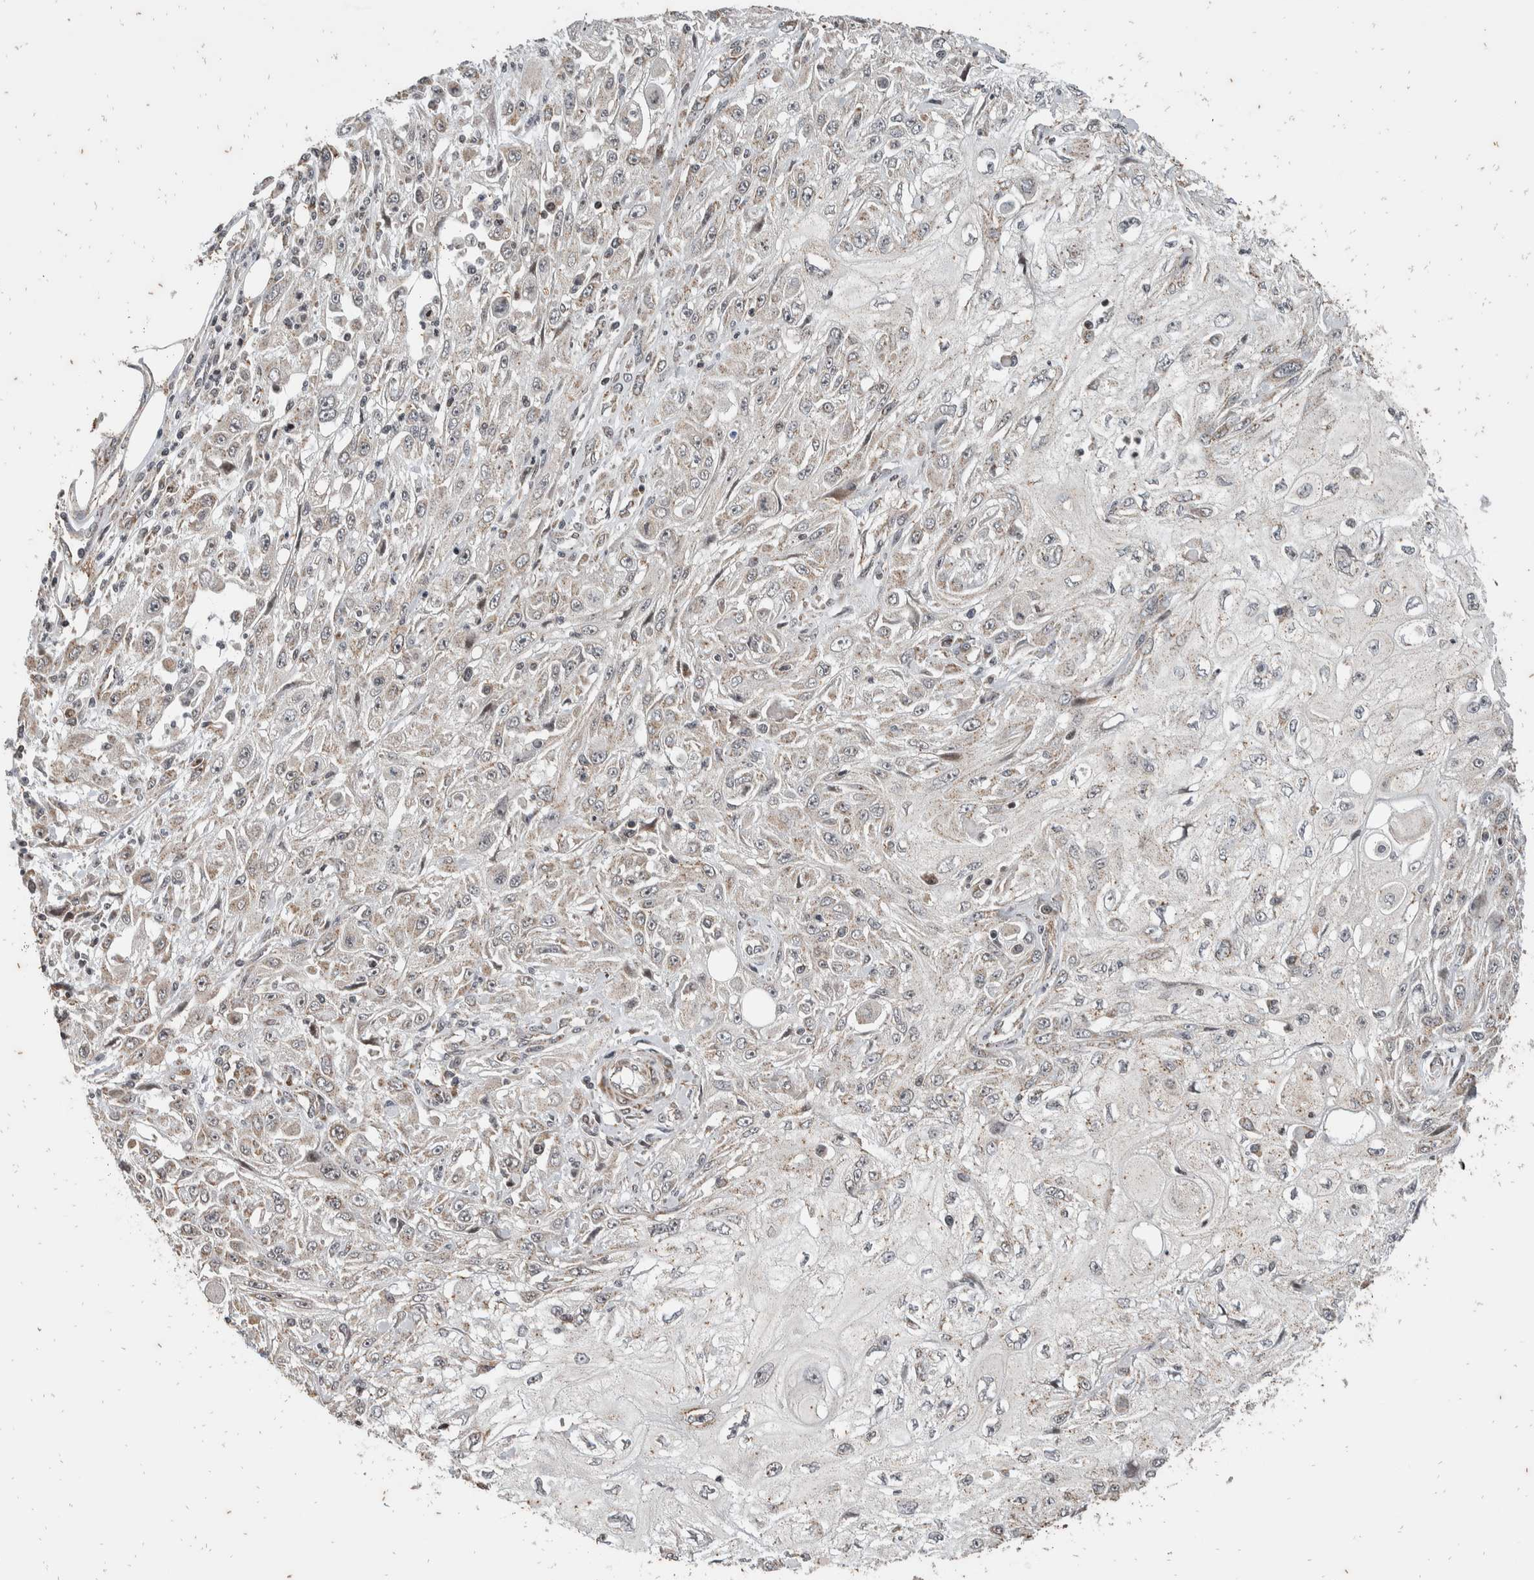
{"staining": {"intensity": "negative", "quantity": "none", "location": "none"}, "tissue": "skin cancer", "cell_type": "Tumor cells", "image_type": "cancer", "snomed": [{"axis": "morphology", "description": "Squamous cell carcinoma, NOS"}, {"axis": "morphology", "description": "Squamous cell carcinoma, metastatic, NOS"}, {"axis": "topography", "description": "Skin"}, {"axis": "topography", "description": "Lymph node"}], "caption": "IHC histopathology image of skin cancer stained for a protein (brown), which reveals no staining in tumor cells.", "gene": "ATXN7L1", "patient": {"sex": "male", "age": 75}}